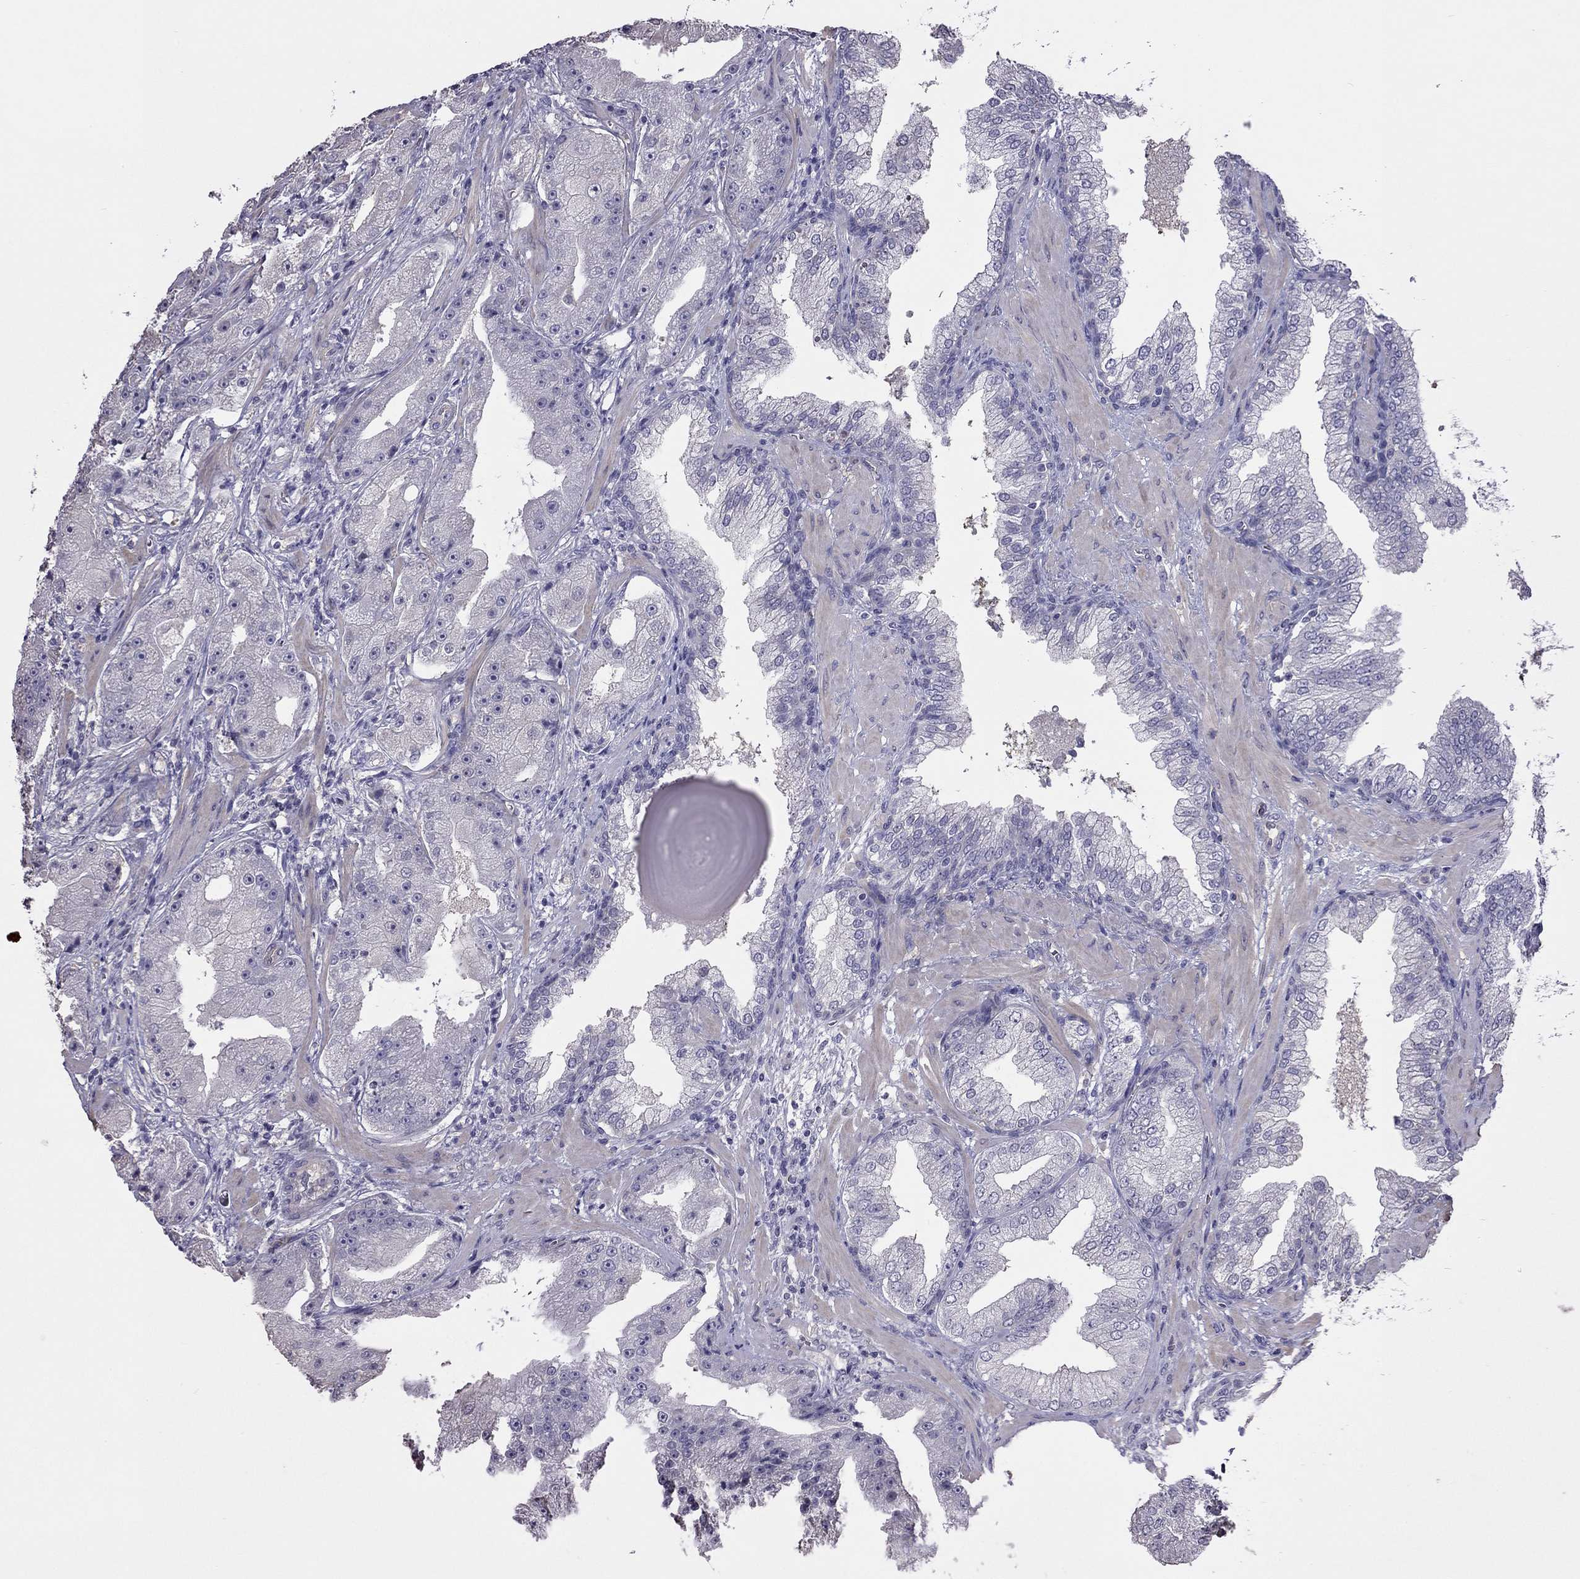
{"staining": {"intensity": "negative", "quantity": "none", "location": "none"}, "tissue": "prostate cancer", "cell_type": "Tumor cells", "image_type": "cancer", "snomed": [{"axis": "morphology", "description": "Adenocarcinoma, Low grade"}, {"axis": "topography", "description": "Prostate"}], "caption": "Histopathology image shows no protein positivity in tumor cells of prostate cancer tissue.", "gene": "FEZ1", "patient": {"sex": "male", "age": 62}}